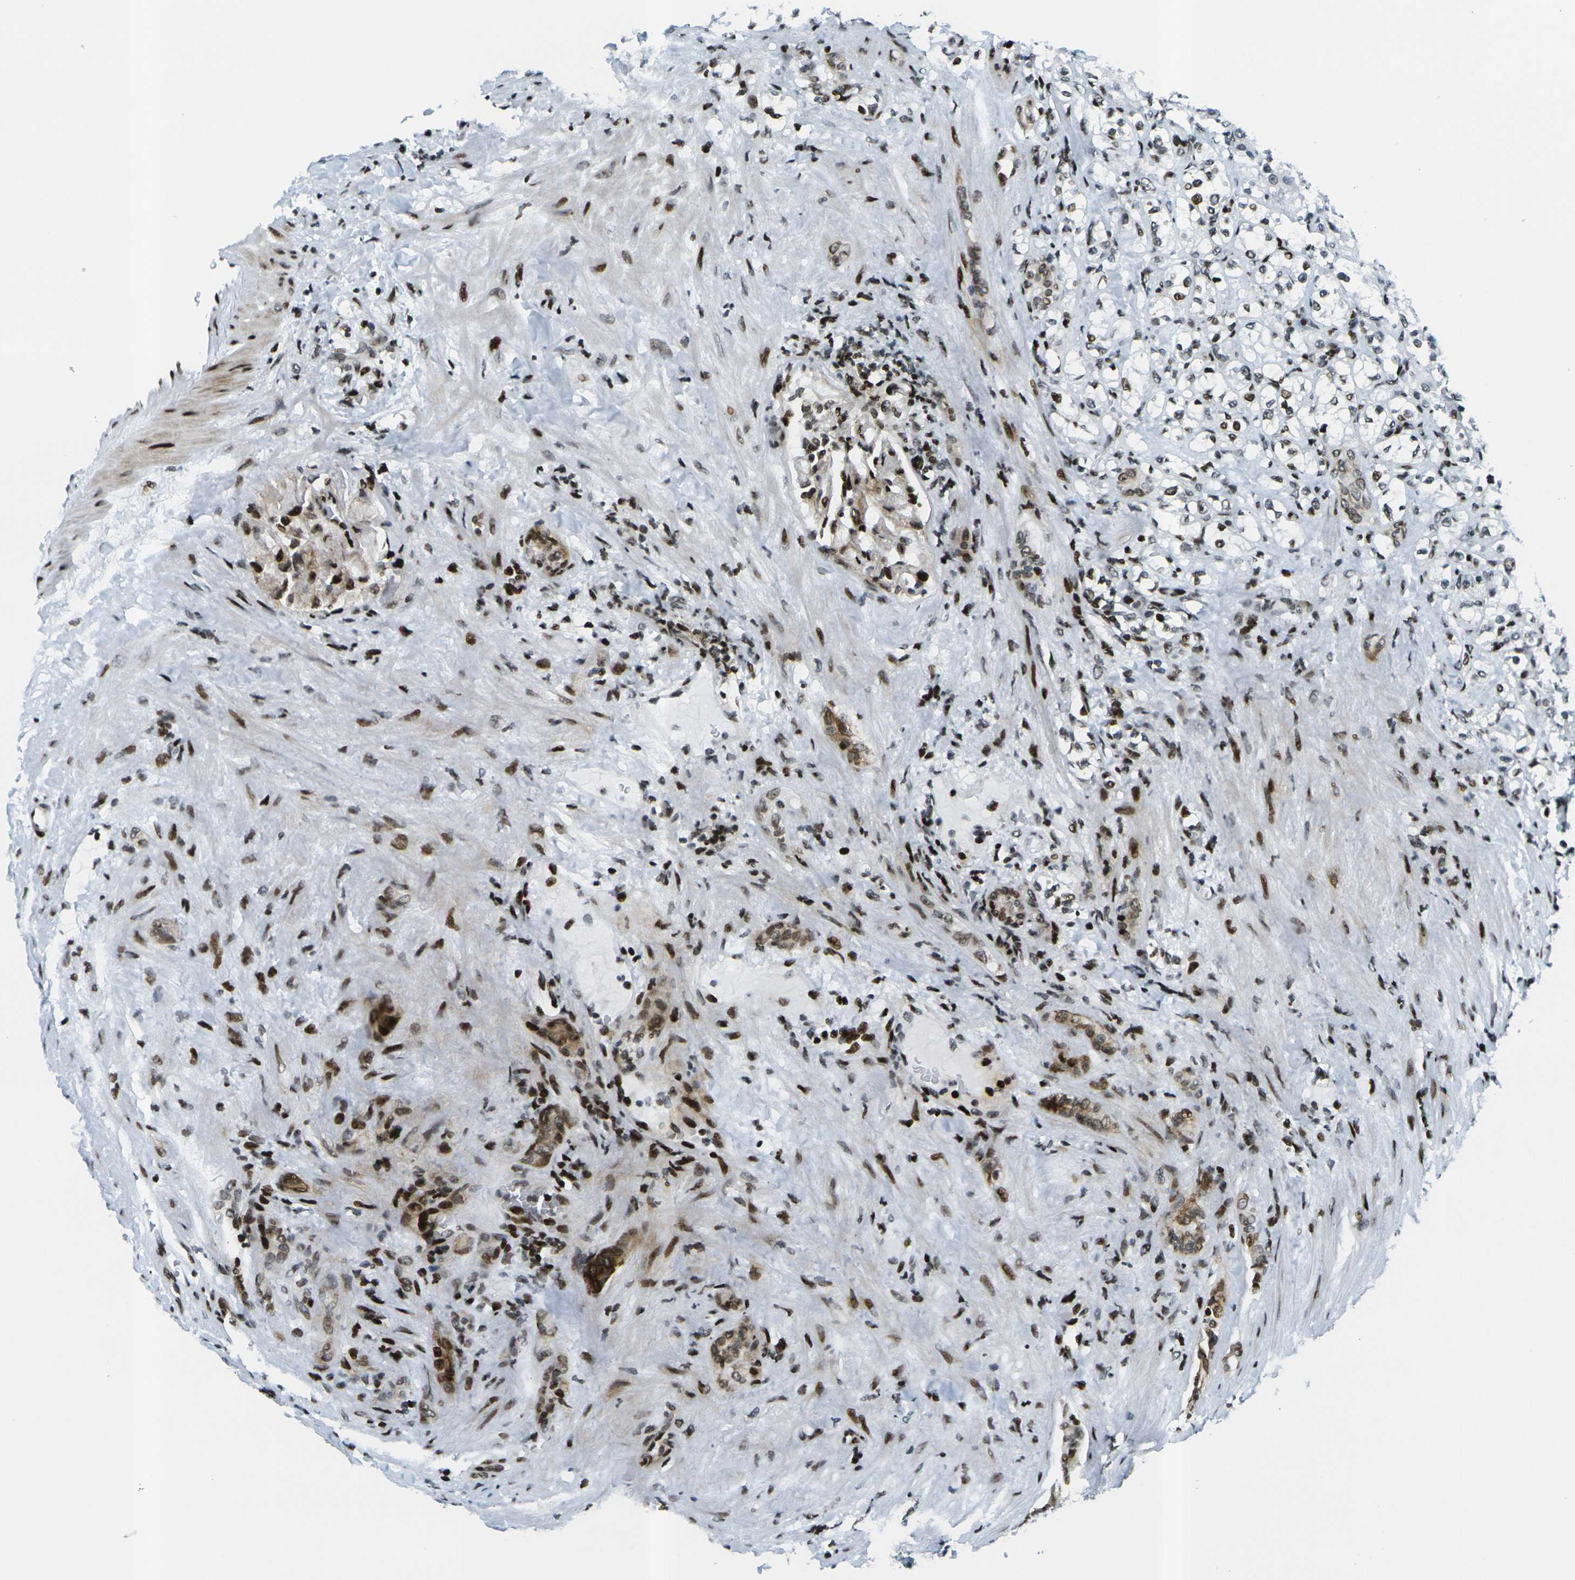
{"staining": {"intensity": "moderate", "quantity": "25%-75%", "location": "nuclear"}, "tissue": "renal cancer", "cell_type": "Tumor cells", "image_type": "cancer", "snomed": [{"axis": "morphology", "description": "Adenocarcinoma, NOS"}, {"axis": "topography", "description": "Kidney"}], "caption": "Immunohistochemical staining of renal adenocarcinoma exhibits medium levels of moderate nuclear positivity in about 25%-75% of tumor cells.", "gene": "H3-3A", "patient": {"sex": "male", "age": 61}}